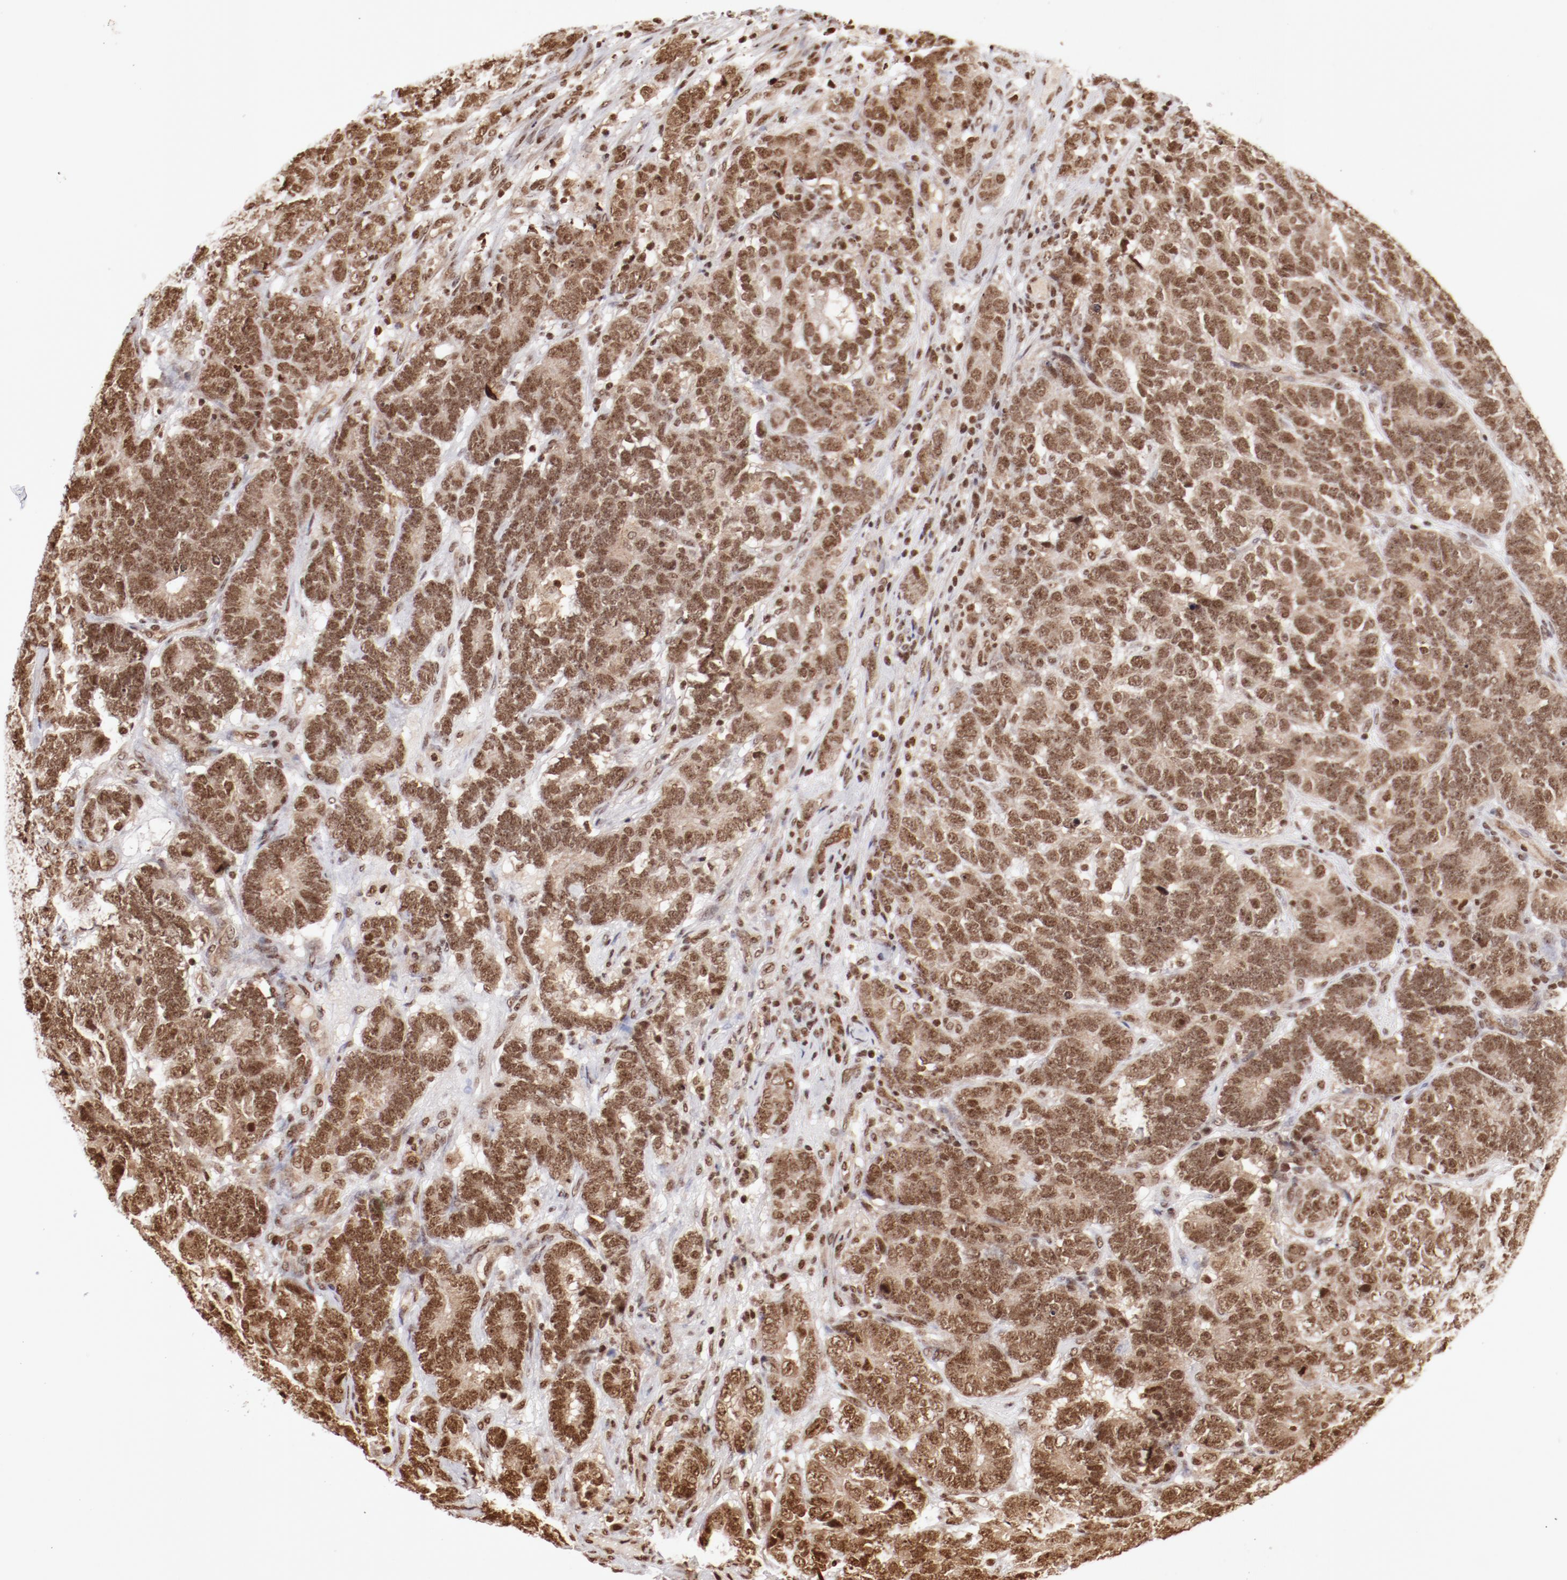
{"staining": {"intensity": "moderate", "quantity": ">75%", "location": "nuclear"}, "tissue": "testis cancer", "cell_type": "Tumor cells", "image_type": "cancer", "snomed": [{"axis": "morphology", "description": "Carcinoma, Embryonal, NOS"}, {"axis": "topography", "description": "Testis"}], "caption": "A medium amount of moderate nuclear expression is appreciated in about >75% of tumor cells in testis cancer tissue. The staining was performed using DAB, with brown indicating positive protein expression. Nuclei are stained blue with hematoxylin.", "gene": "ABL2", "patient": {"sex": "male", "age": 26}}